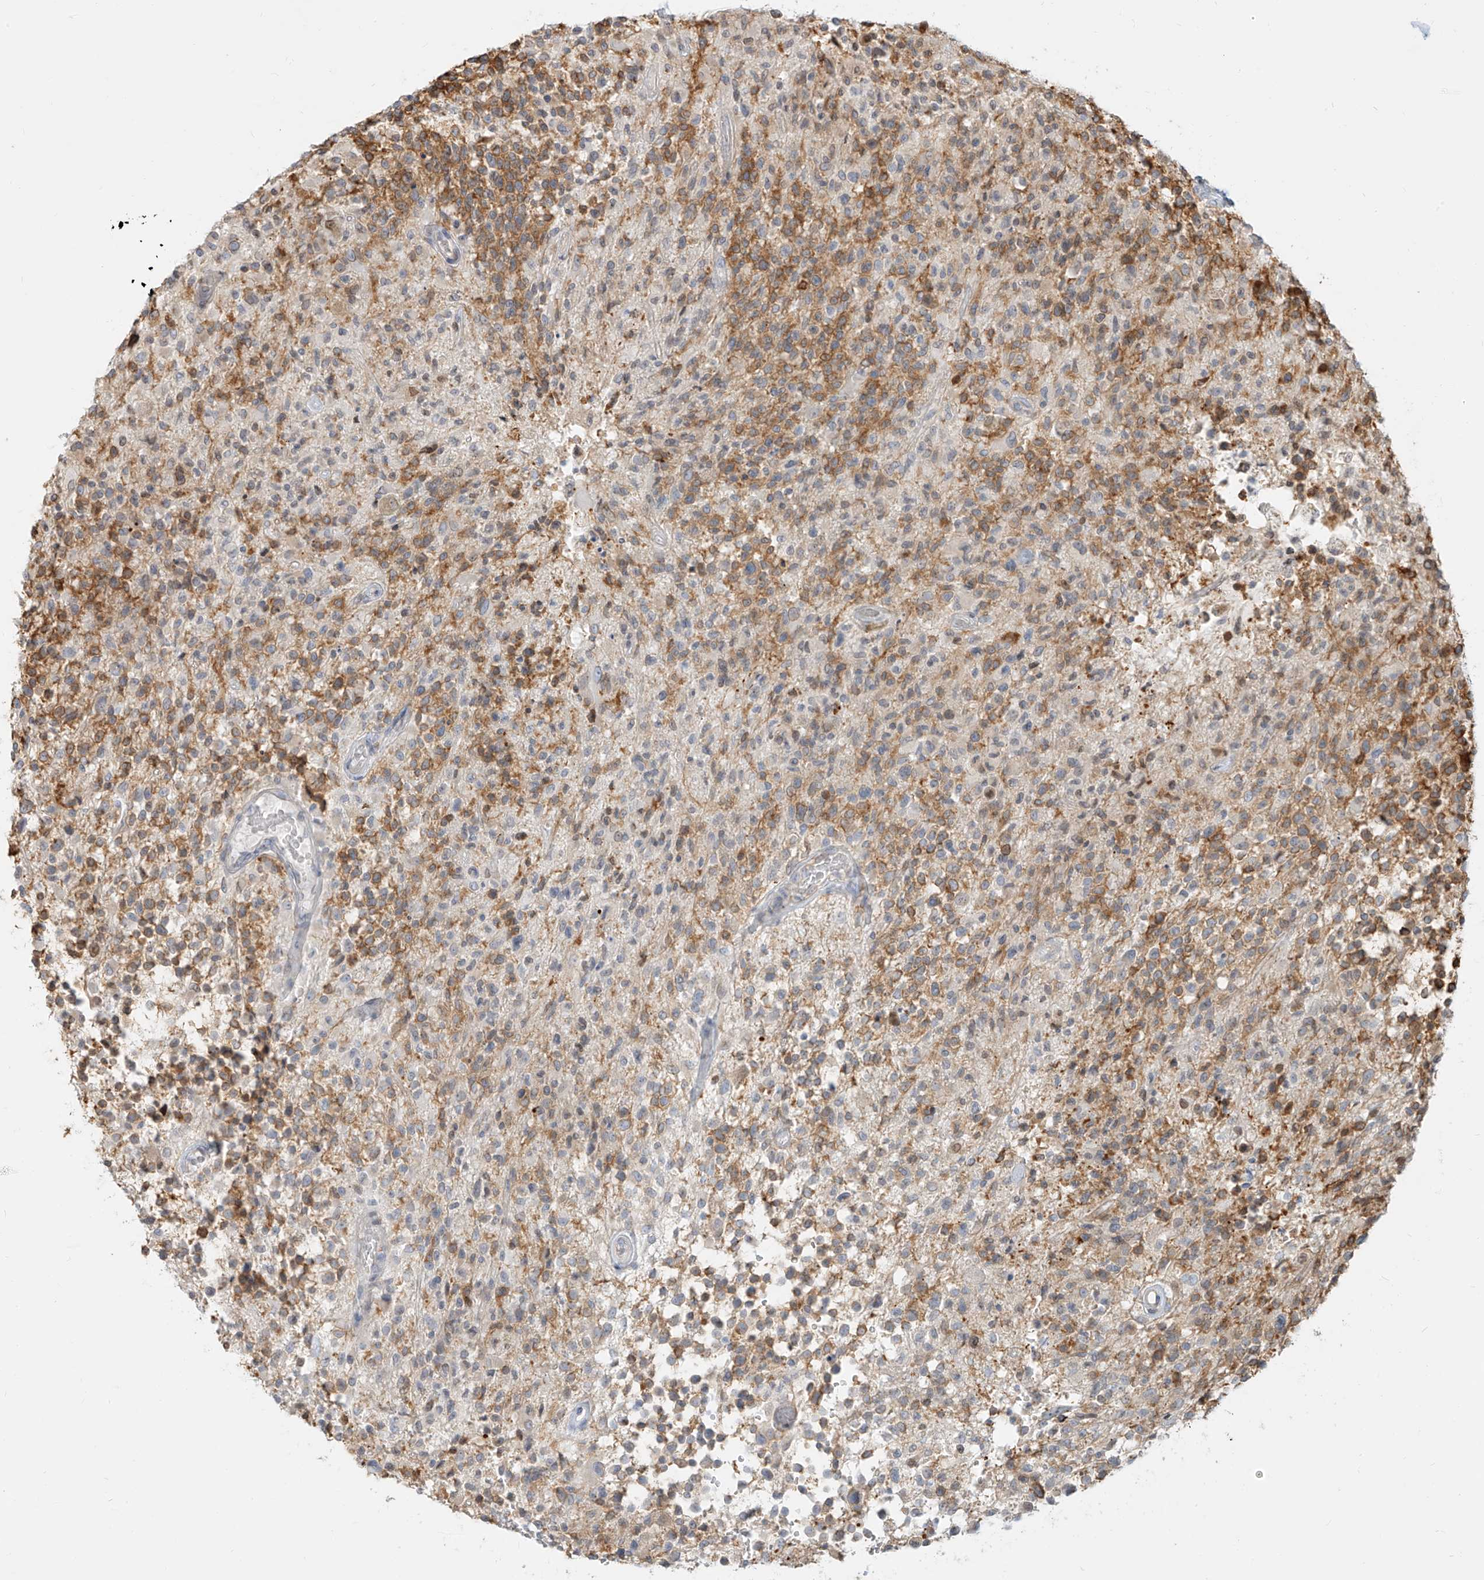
{"staining": {"intensity": "moderate", "quantity": "<25%", "location": "cytoplasmic/membranous"}, "tissue": "glioma", "cell_type": "Tumor cells", "image_type": "cancer", "snomed": [{"axis": "morphology", "description": "Glioma, malignant, High grade"}, {"axis": "morphology", "description": "Glioblastoma, NOS"}, {"axis": "topography", "description": "Brain"}], "caption": "The immunohistochemical stain shows moderate cytoplasmic/membranous positivity in tumor cells of malignant glioma (high-grade) tissue.", "gene": "NHSL1", "patient": {"sex": "male", "age": 60}}